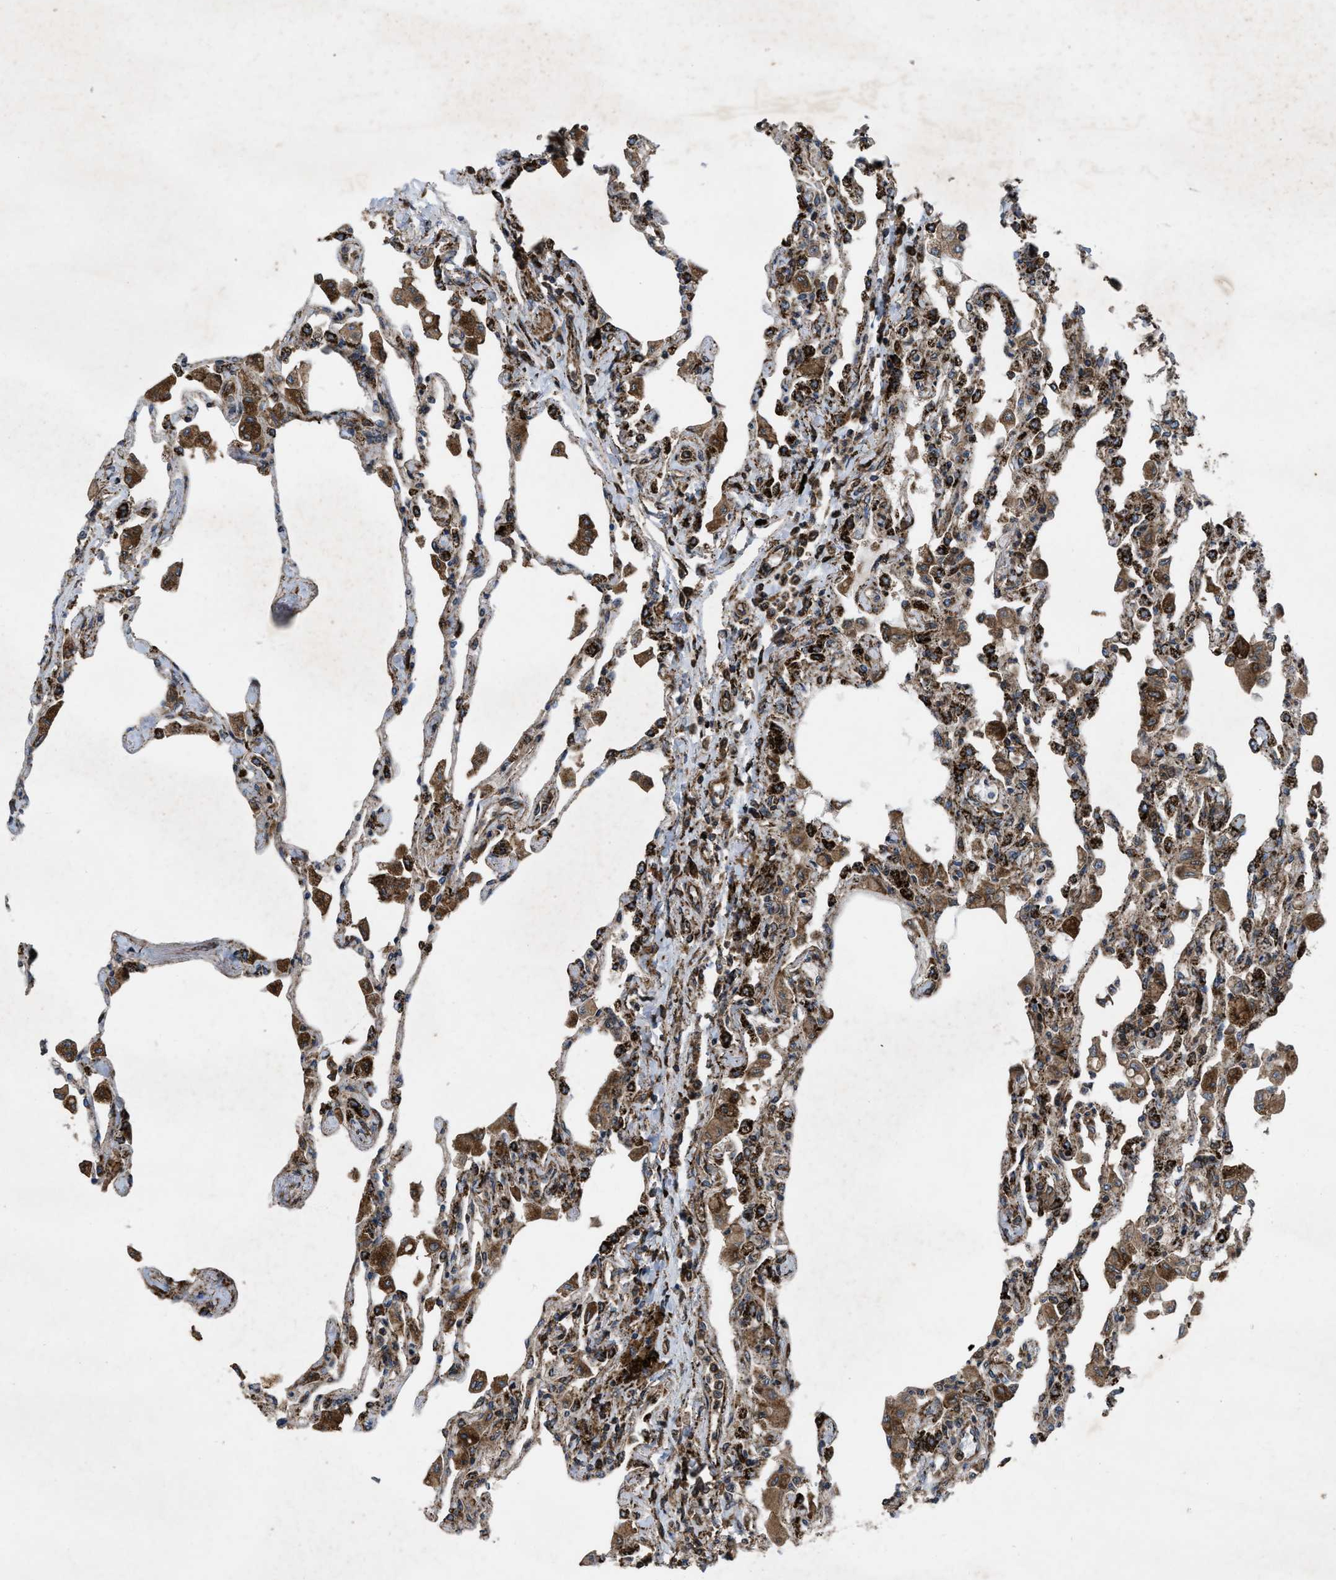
{"staining": {"intensity": "strong", "quantity": ">75%", "location": "cytoplasmic/membranous"}, "tissue": "lung", "cell_type": "Alveolar cells", "image_type": "normal", "snomed": [{"axis": "morphology", "description": "Normal tissue, NOS"}, {"axis": "topography", "description": "Bronchus"}, {"axis": "topography", "description": "Lung"}], "caption": "A high amount of strong cytoplasmic/membranous expression is present in approximately >75% of alveolar cells in unremarkable lung.", "gene": "PER3", "patient": {"sex": "female", "age": 49}}